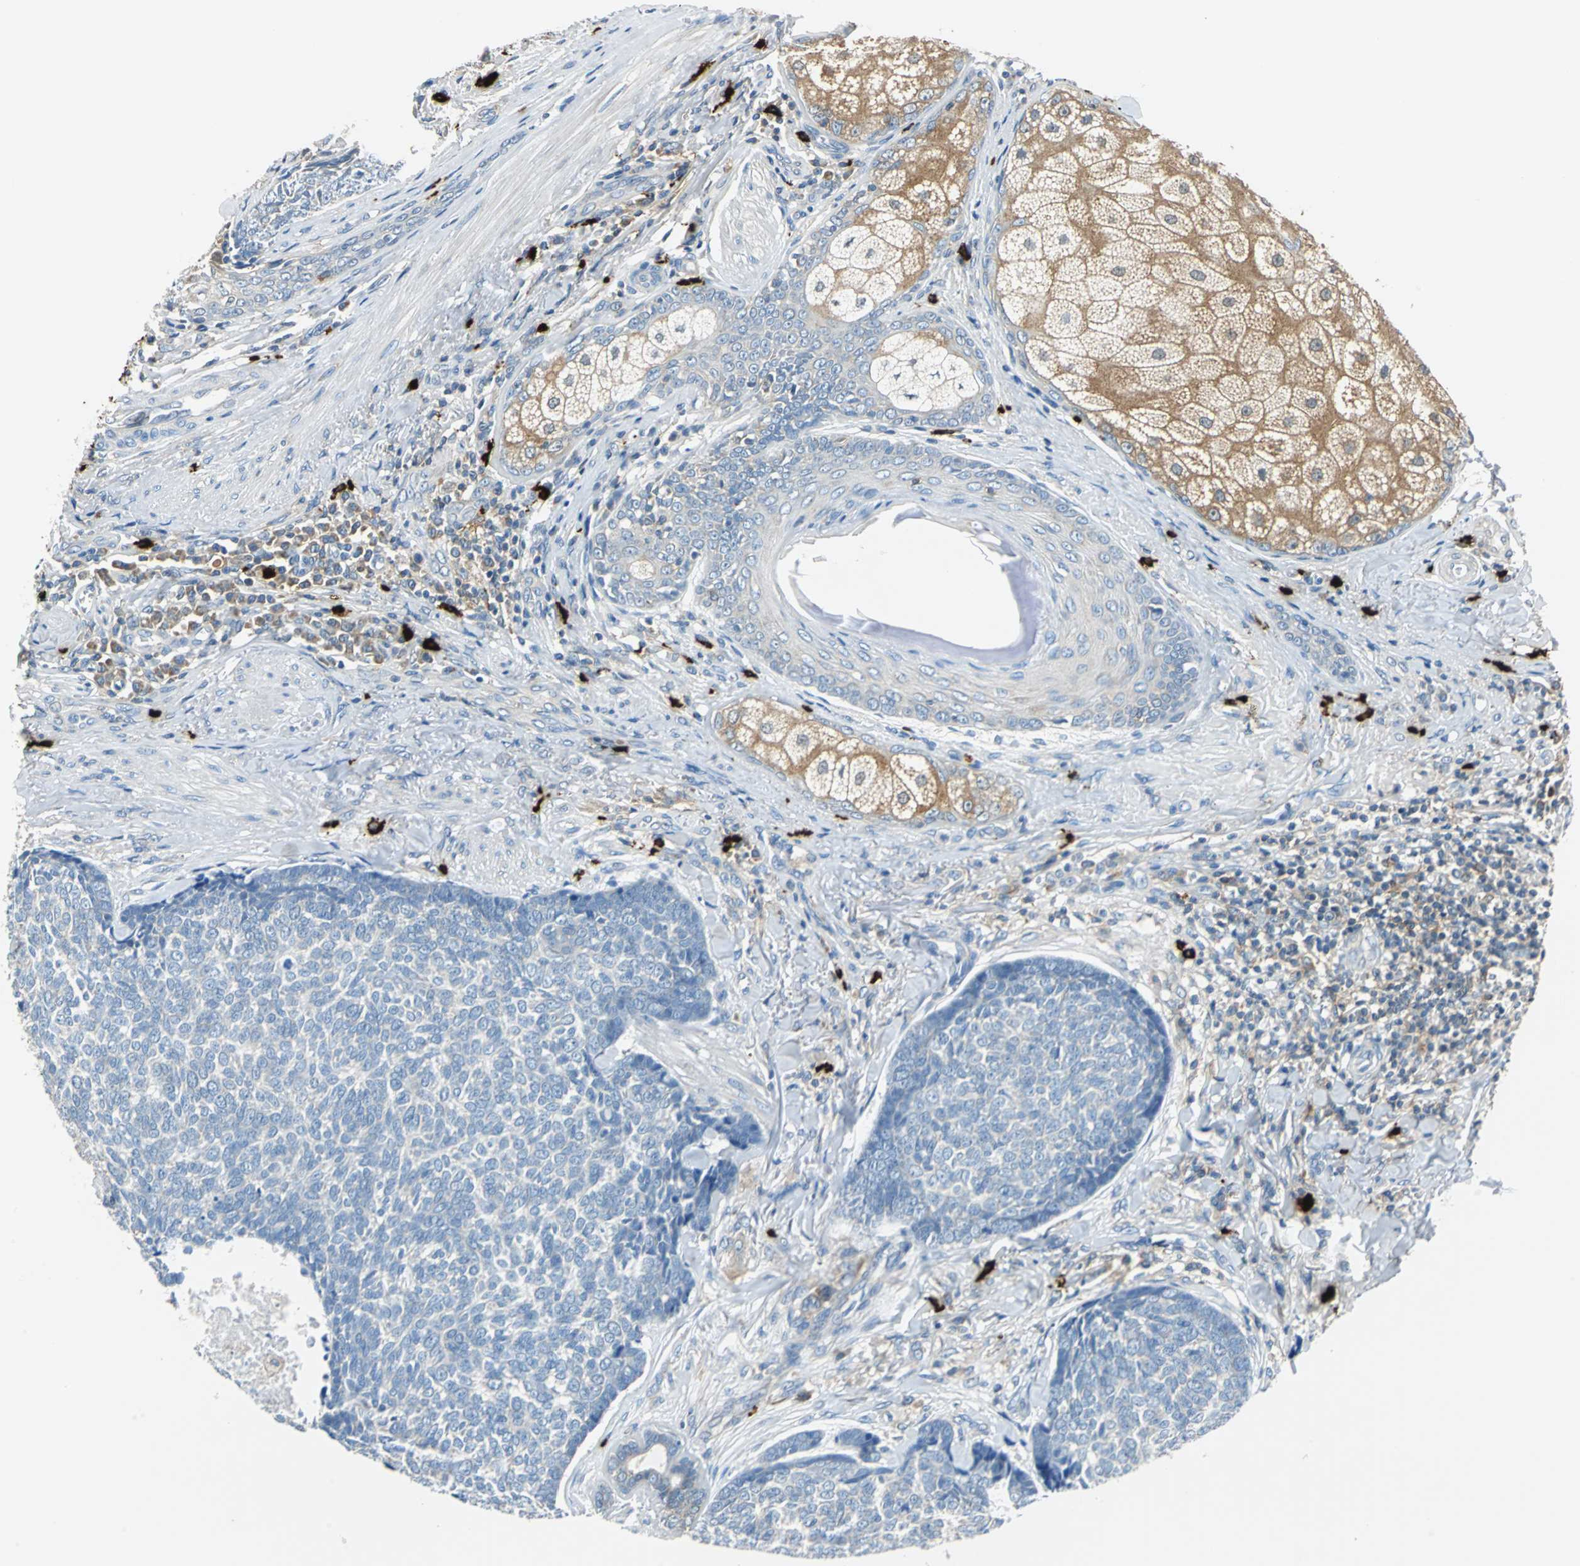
{"staining": {"intensity": "negative", "quantity": "none", "location": "none"}, "tissue": "skin cancer", "cell_type": "Tumor cells", "image_type": "cancer", "snomed": [{"axis": "morphology", "description": "Basal cell carcinoma"}, {"axis": "topography", "description": "Skin"}], "caption": "A photomicrograph of human basal cell carcinoma (skin) is negative for staining in tumor cells. The staining was performed using DAB (3,3'-diaminobenzidine) to visualize the protein expression in brown, while the nuclei were stained in blue with hematoxylin (Magnification: 20x).", "gene": "CPA3", "patient": {"sex": "male", "age": 84}}